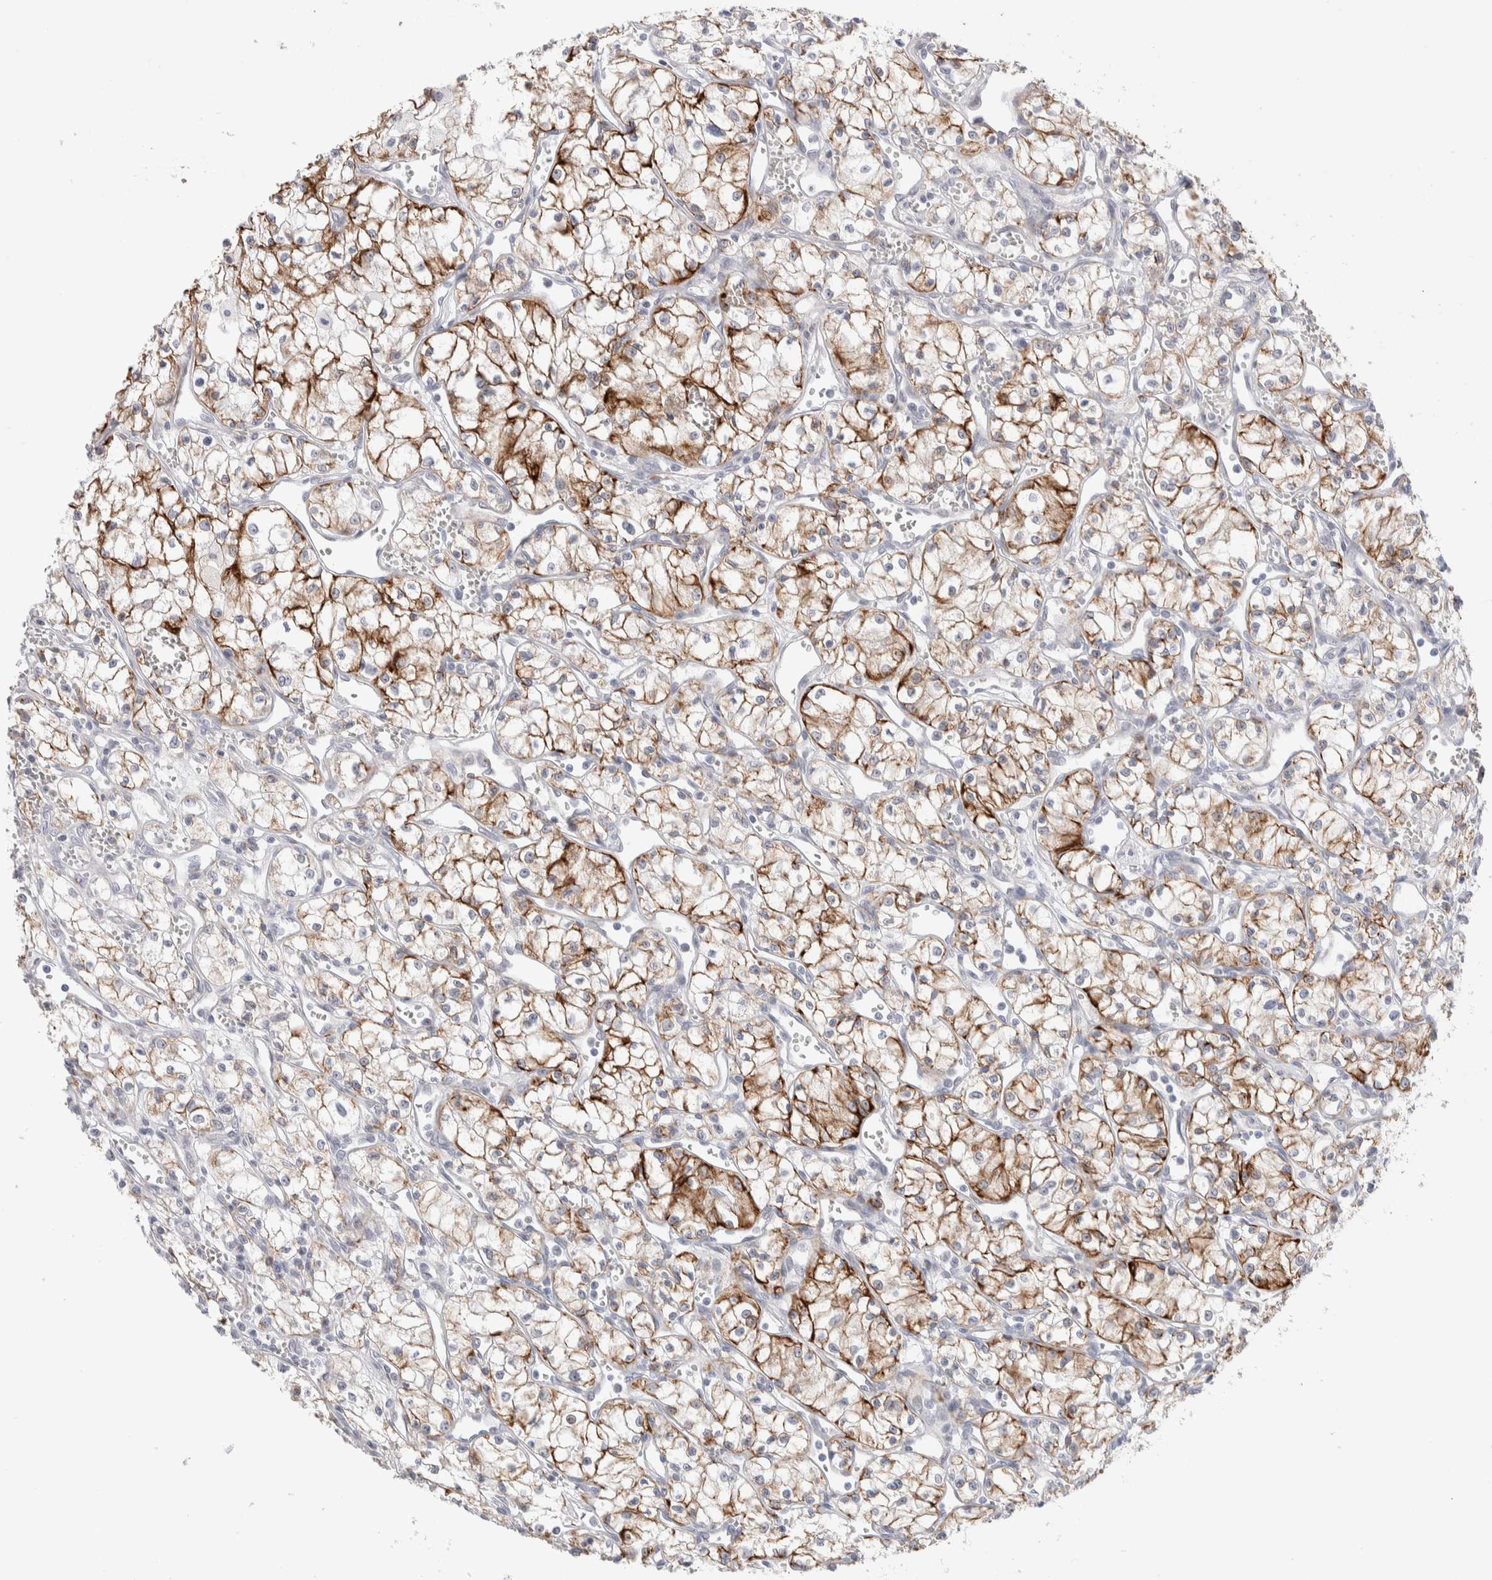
{"staining": {"intensity": "moderate", "quantity": ">75%", "location": "cytoplasmic/membranous"}, "tissue": "renal cancer", "cell_type": "Tumor cells", "image_type": "cancer", "snomed": [{"axis": "morphology", "description": "Adenocarcinoma, NOS"}, {"axis": "topography", "description": "Kidney"}], "caption": "Brown immunohistochemical staining in renal adenocarcinoma demonstrates moderate cytoplasmic/membranous expression in about >75% of tumor cells.", "gene": "C1orf112", "patient": {"sex": "male", "age": 59}}